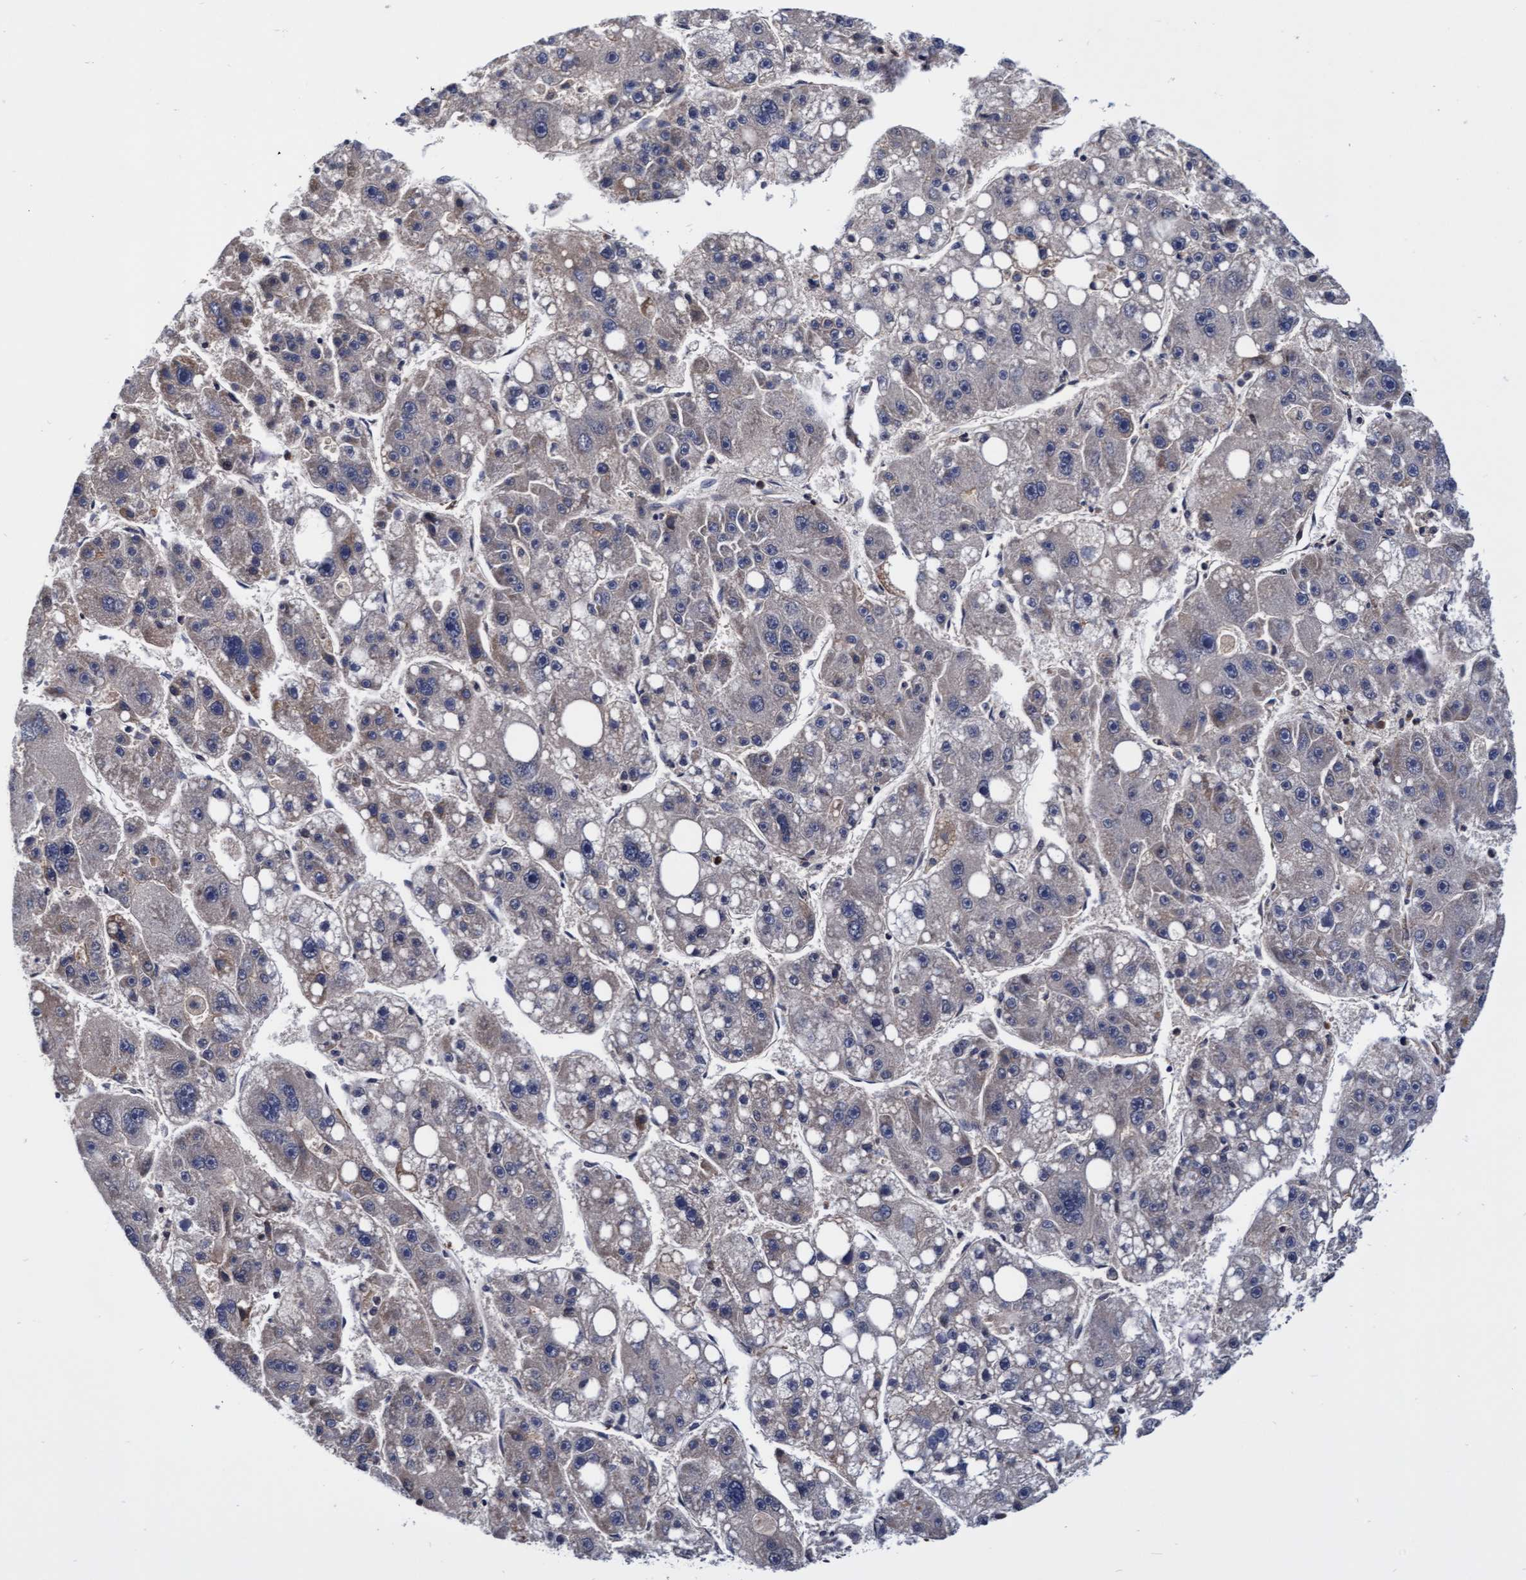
{"staining": {"intensity": "weak", "quantity": "<25%", "location": "cytoplasmic/membranous"}, "tissue": "liver cancer", "cell_type": "Tumor cells", "image_type": "cancer", "snomed": [{"axis": "morphology", "description": "Carcinoma, Hepatocellular, NOS"}, {"axis": "topography", "description": "Liver"}], "caption": "Tumor cells are negative for brown protein staining in liver cancer (hepatocellular carcinoma).", "gene": "EFCAB13", "patient": {"sex": "female", "age": 61}}